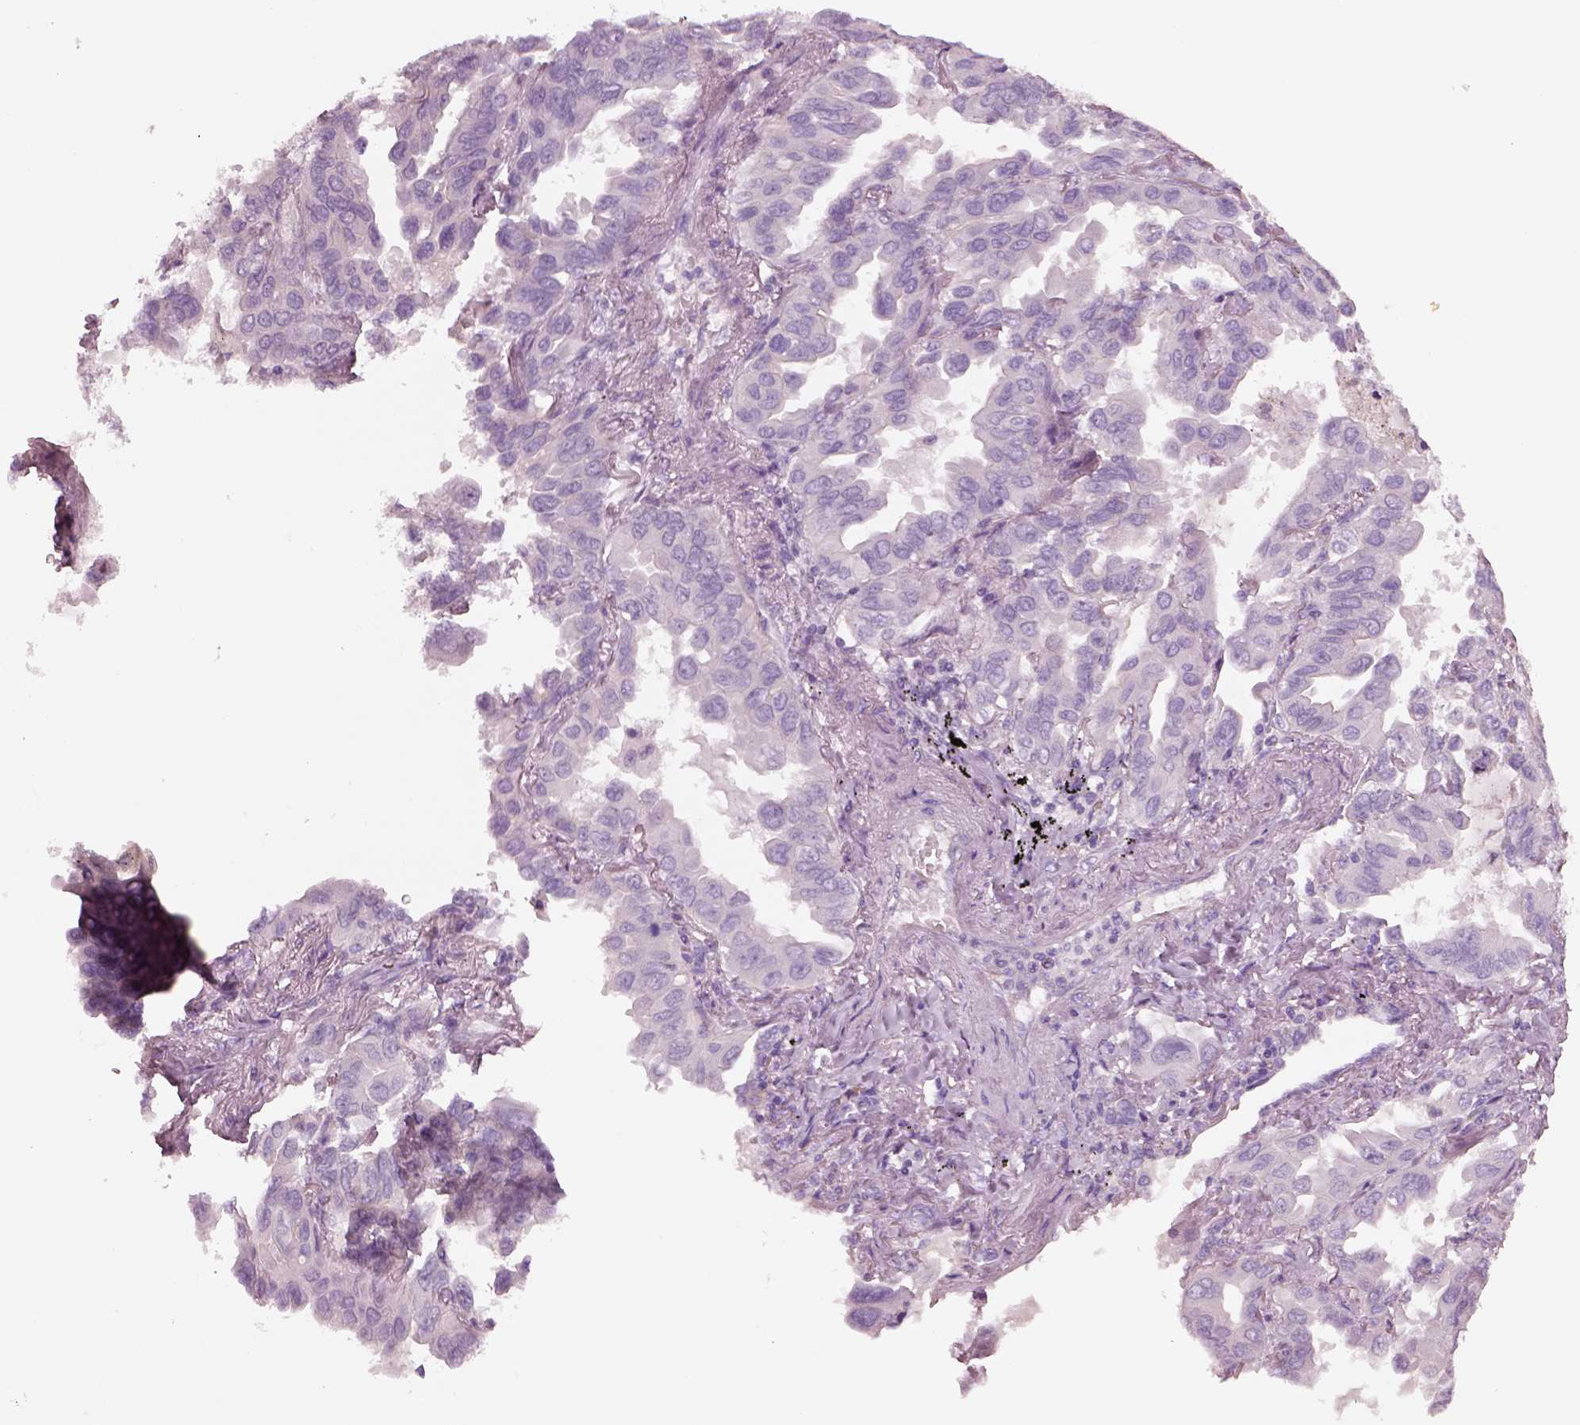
{"staining": {"intensity": "negative", "quantity": "none", "location": "none"}, "tissue": "lung cancer", "cell_type": "Tumor cells", "image_type": "cancer", "snomed": [{"axis": "morphology", "description": "Adenocarcinoma, NOS"}, {"axis": "topography", "description": "Lung"}], "caption": "An immunohistochemistry (IHC) image of lung cancer (adenocarcinoma) is shown. There is no staining in tumor cells of lung cancer (adenocarcinoma).", "gene": "IGLL1", "patient": {"sex": "male", "age": 64}}